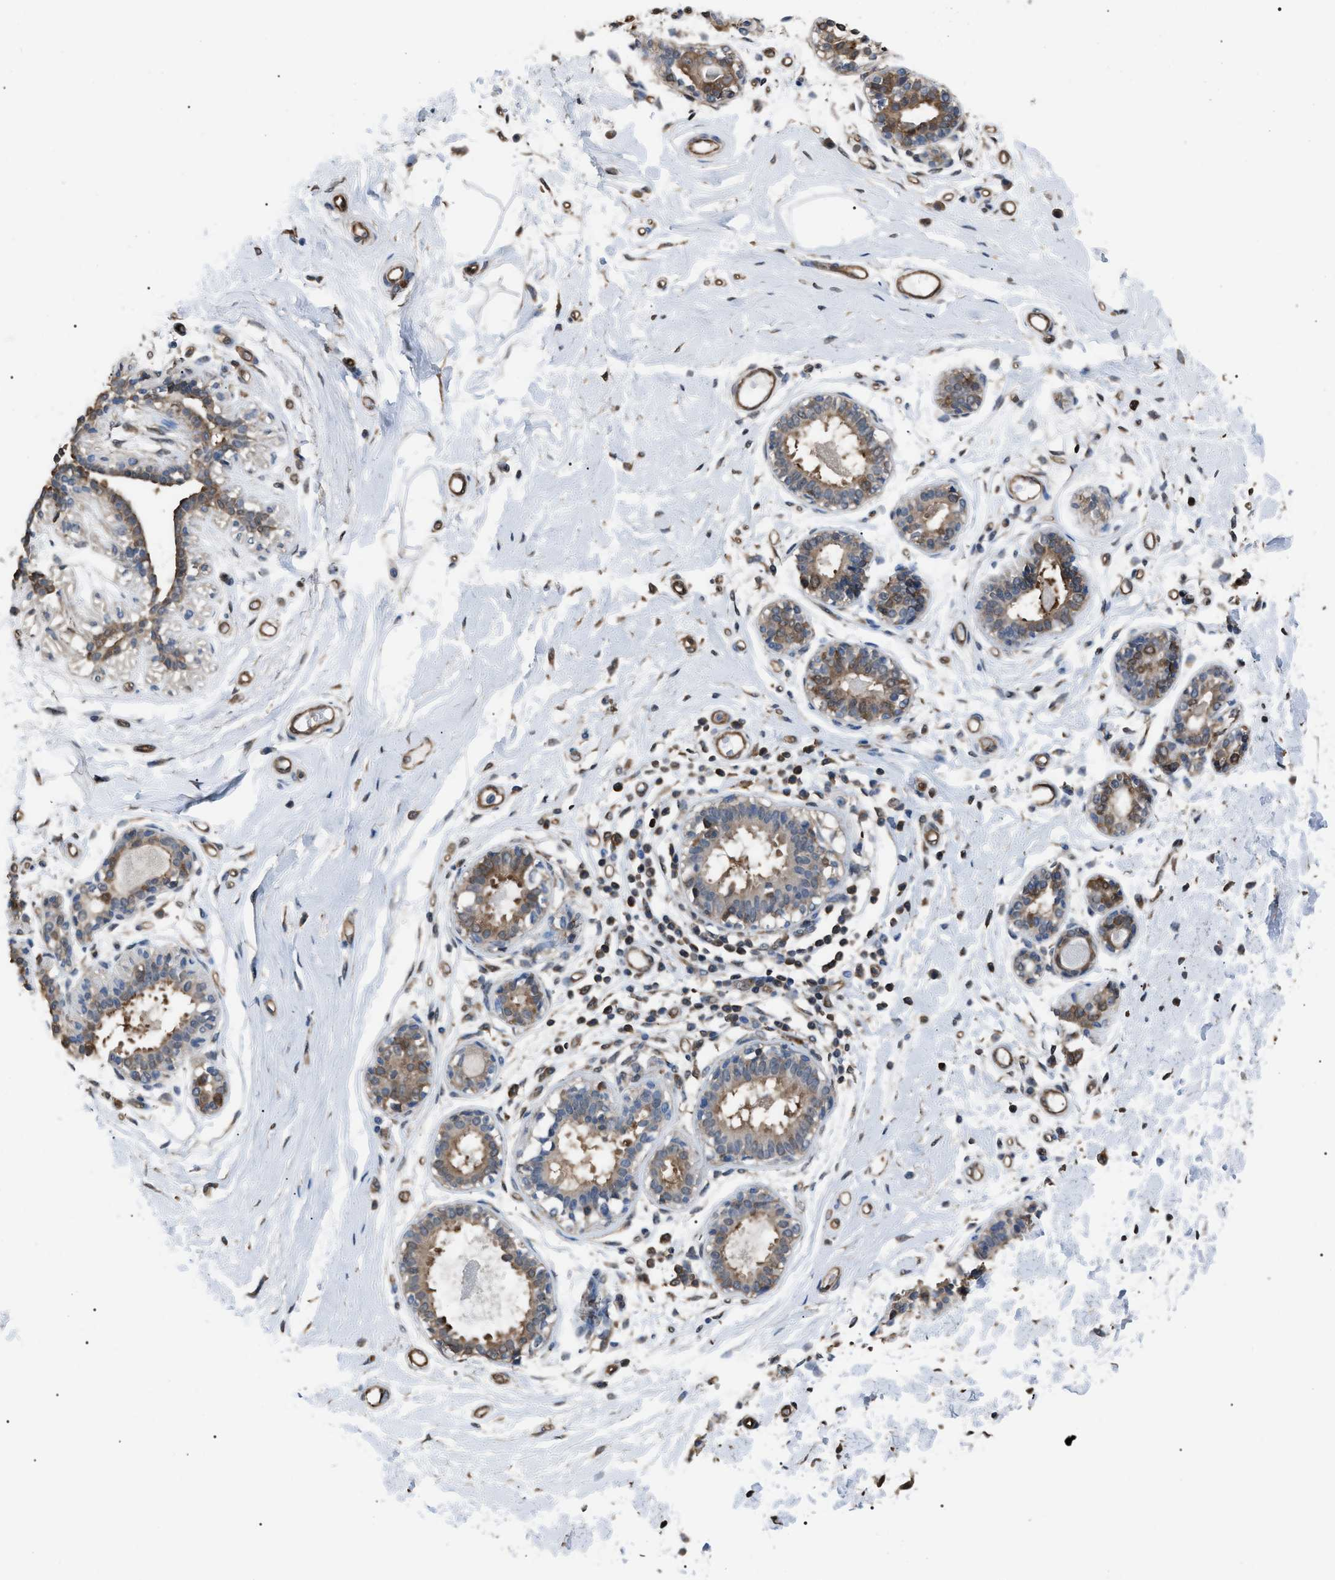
{"staining": {"intensity": "weak", "quantity": "25%-75%", "location": "cytoplasmic/membranous"}, "tissue": "breast", "cell_type": "Adipocytes", "image_type": "normal", "snomed": [{"axis": "morphology", "description": "Normal tissue, NOS"}, {"axis": "morphology", "description": "Lobular carcinoma"}, {"axis": "topography", "description": "Breast"}], "caption": "This histopathology image demonstrates unremarkable breast stained with immunohistochemistry to label a protein in brown. The cytoplasmic/membranous of adipocytes show weak positivity for the protein. Nuclei are counter-stained blue.", "gene": "PDCD5", "patient": {"sex": "female", "age": 59}}